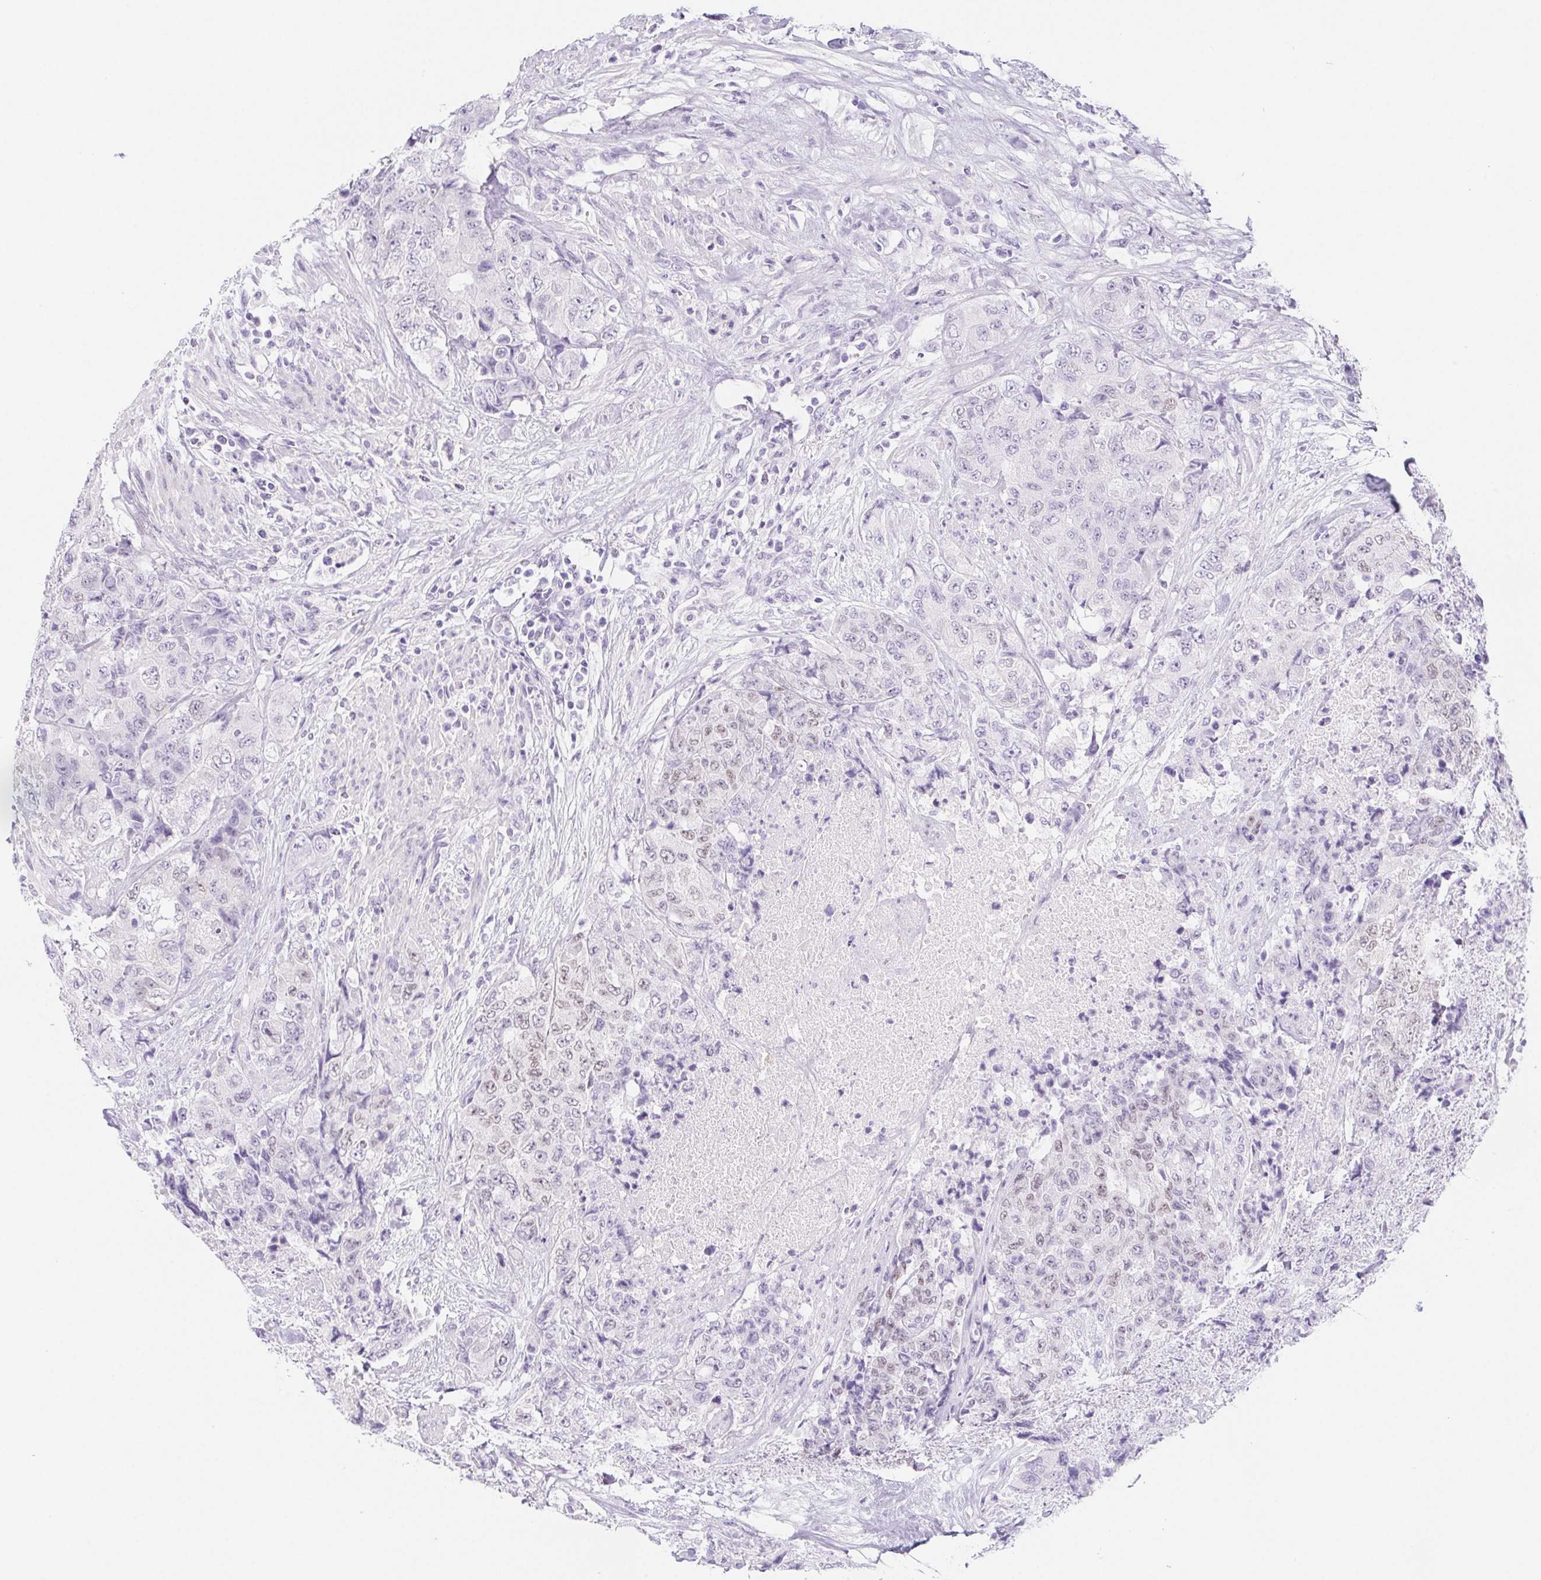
{"staining": {"intensity": "negative", "quantity": "none", "location": "none"}, "tissue": "urothelial cancer", "cell_type": "Tumor cells", "image_type": "cancer", "snomed": [{"axis": "morphology", "description": "Urothelial carcinoma, High grade"}, {"axis": "topography", "description": "Urinary bladder"}], "caption": "Tumor cells are negative for brown protein staining in high-grade urothelial carcinoma.", "gene": "CYP21A2", "patient": {"sex": "female", "age": 78}}